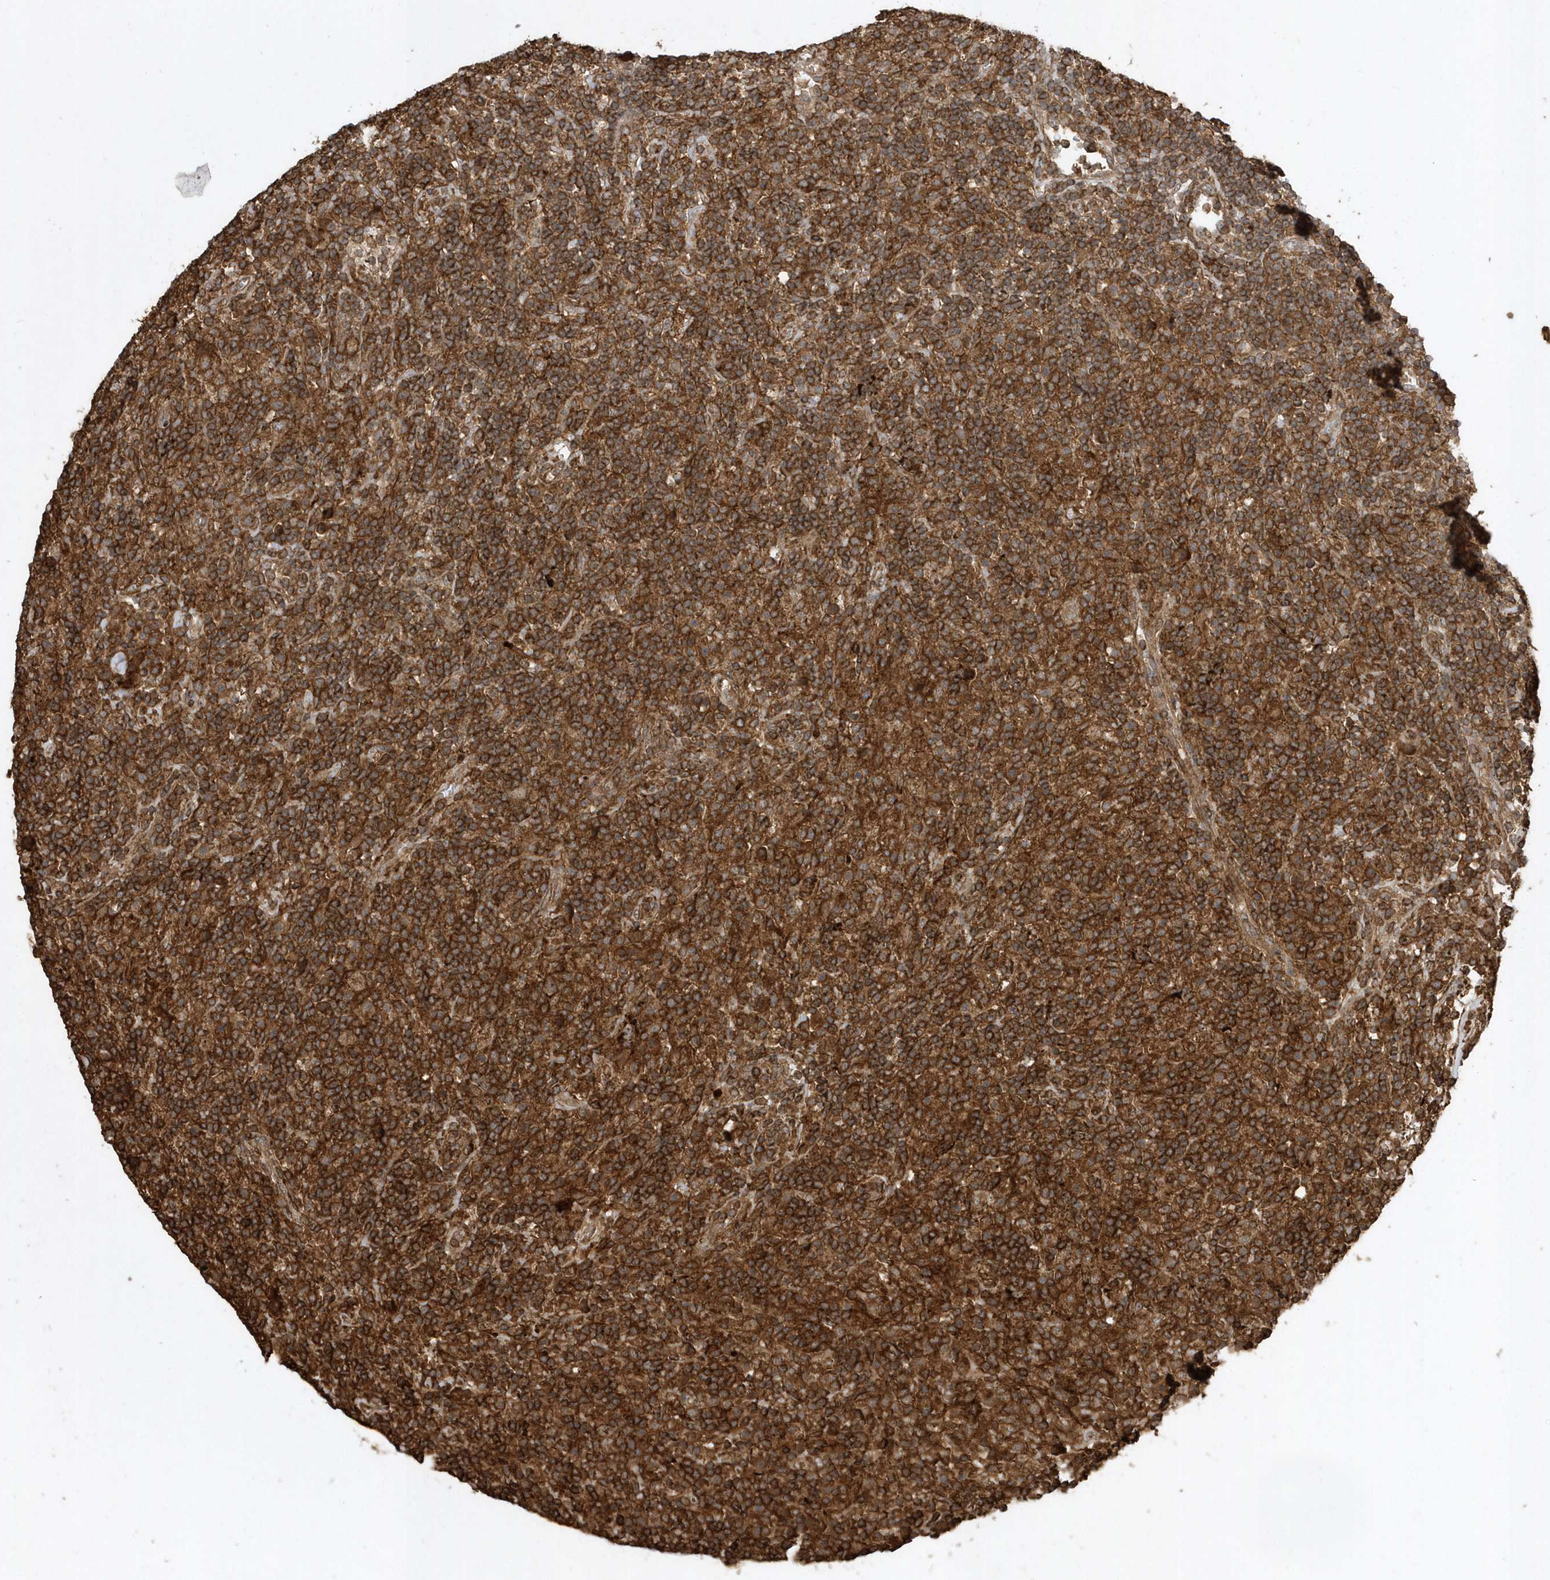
{"staining": {"intensity": "weak", "quantity": ">75%", "location": "cytoplasmic/membranous"}, "tissue": "lymphoma", "cell_type": "Tumor cells", "image_type": "cancer", "snomed": [{"axis": "morphology", "description": "Hodgkin's disease, NOS"}, {"axis": "topography", "description": "Lymph node"}], "caption": "Approximately >75% of tumor cells in lymphoma exhibit weak cytoplasmic/membranous protein expression as visualized by brown immunohistochemical staining.", "gene": "SENP8", "patient": {"sex": "male", "age": 70}}